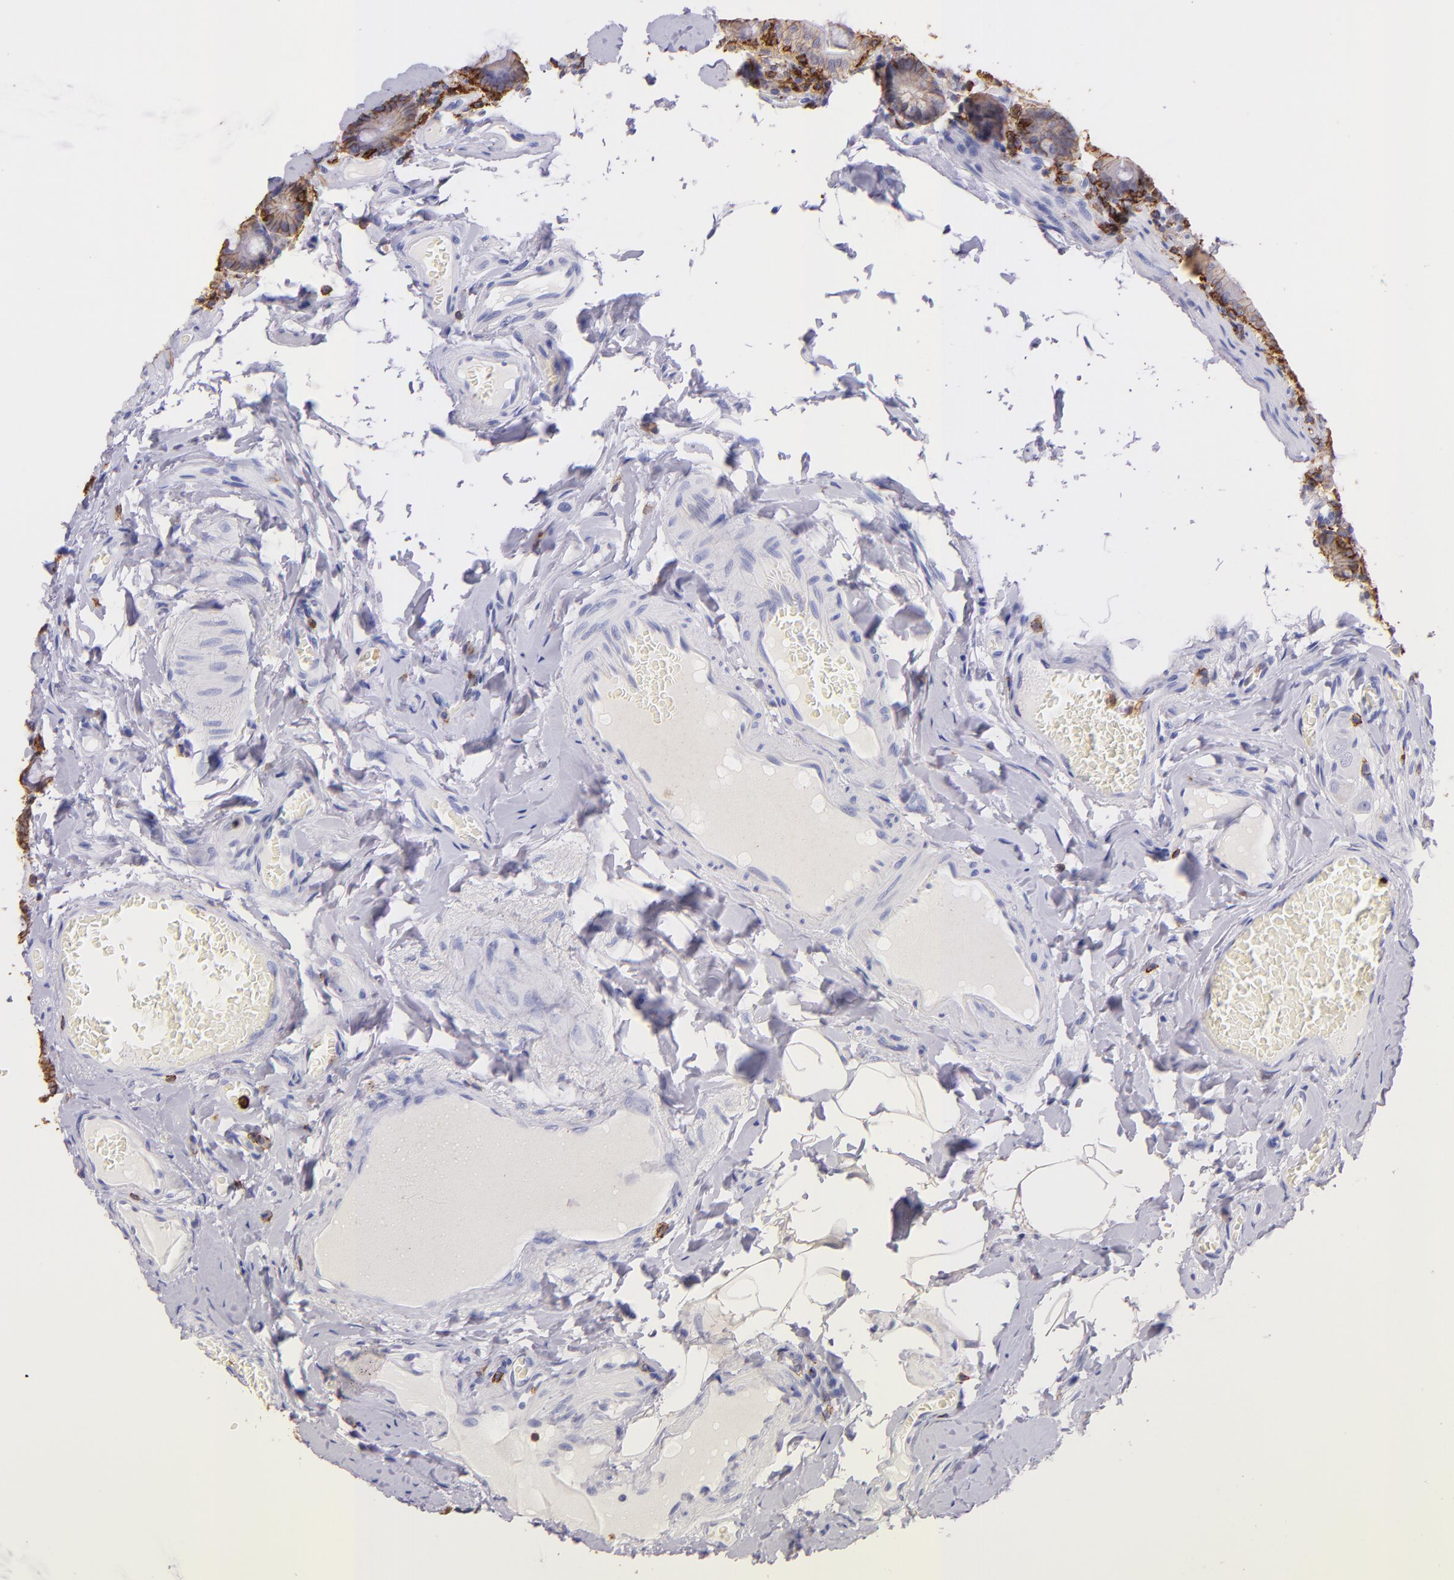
{"staining": {"intensity": "weak", "quantity": "<25%", "location": "cytoplasmic/membranous"}, "tissue": "duodenum", "cell_type": "Glandular cells", "image_type": "normal", "snomed": [{"axis": "morphology", "description": "Normal tissue, NOS"}, {"axis": "topography", "description": "Duodenum"}], "caption": "Normal duodenum was stained to show a protein in brown. There is no significant positivity in glandular cells.", "gene": "SPN", "patient": {"sex": "male", "age": 66}}